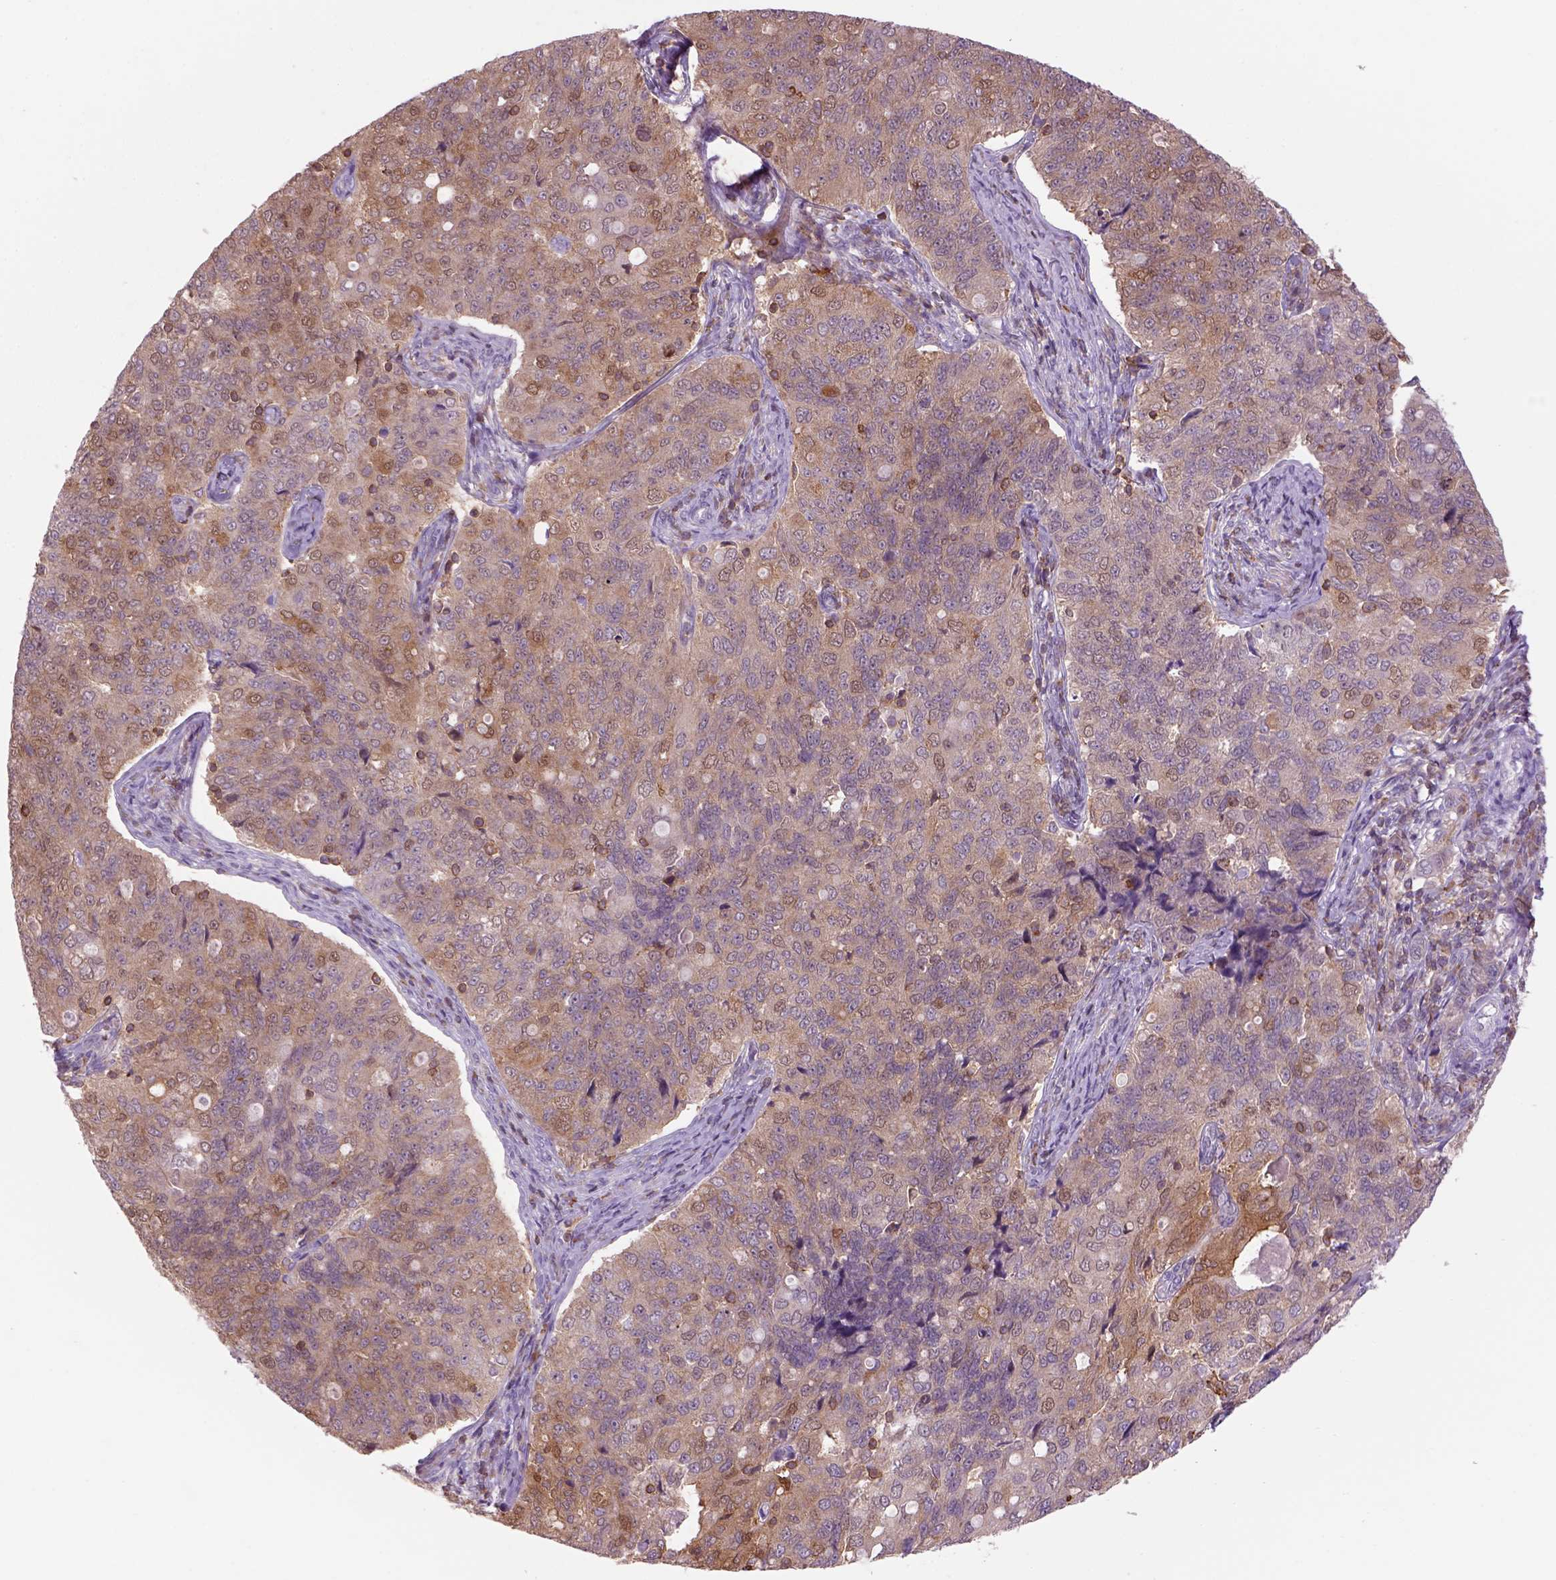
{"staining": {"intensity": "weak", "quantity": ">75%", "location": "cytoplasmic/membranous"}, "tissue": "endometrial cancer", "cell_type": "Tumor cells", "image_type": "cancer", "snomed": [{"axis": "morphology", "description": "Adenocarcinoma, NOS"}, {"axis": "topography", "description": "Endometrium"}], "caption": "Approximately >75% of tumor cells in human adenocarcinoma (endometrial) show weak cytoplasmic/membranous protein positivity as visualized by brown immunohistochemical staining.", "gene": "GOT1", "patient": {"sex": "female", "age": 43}}